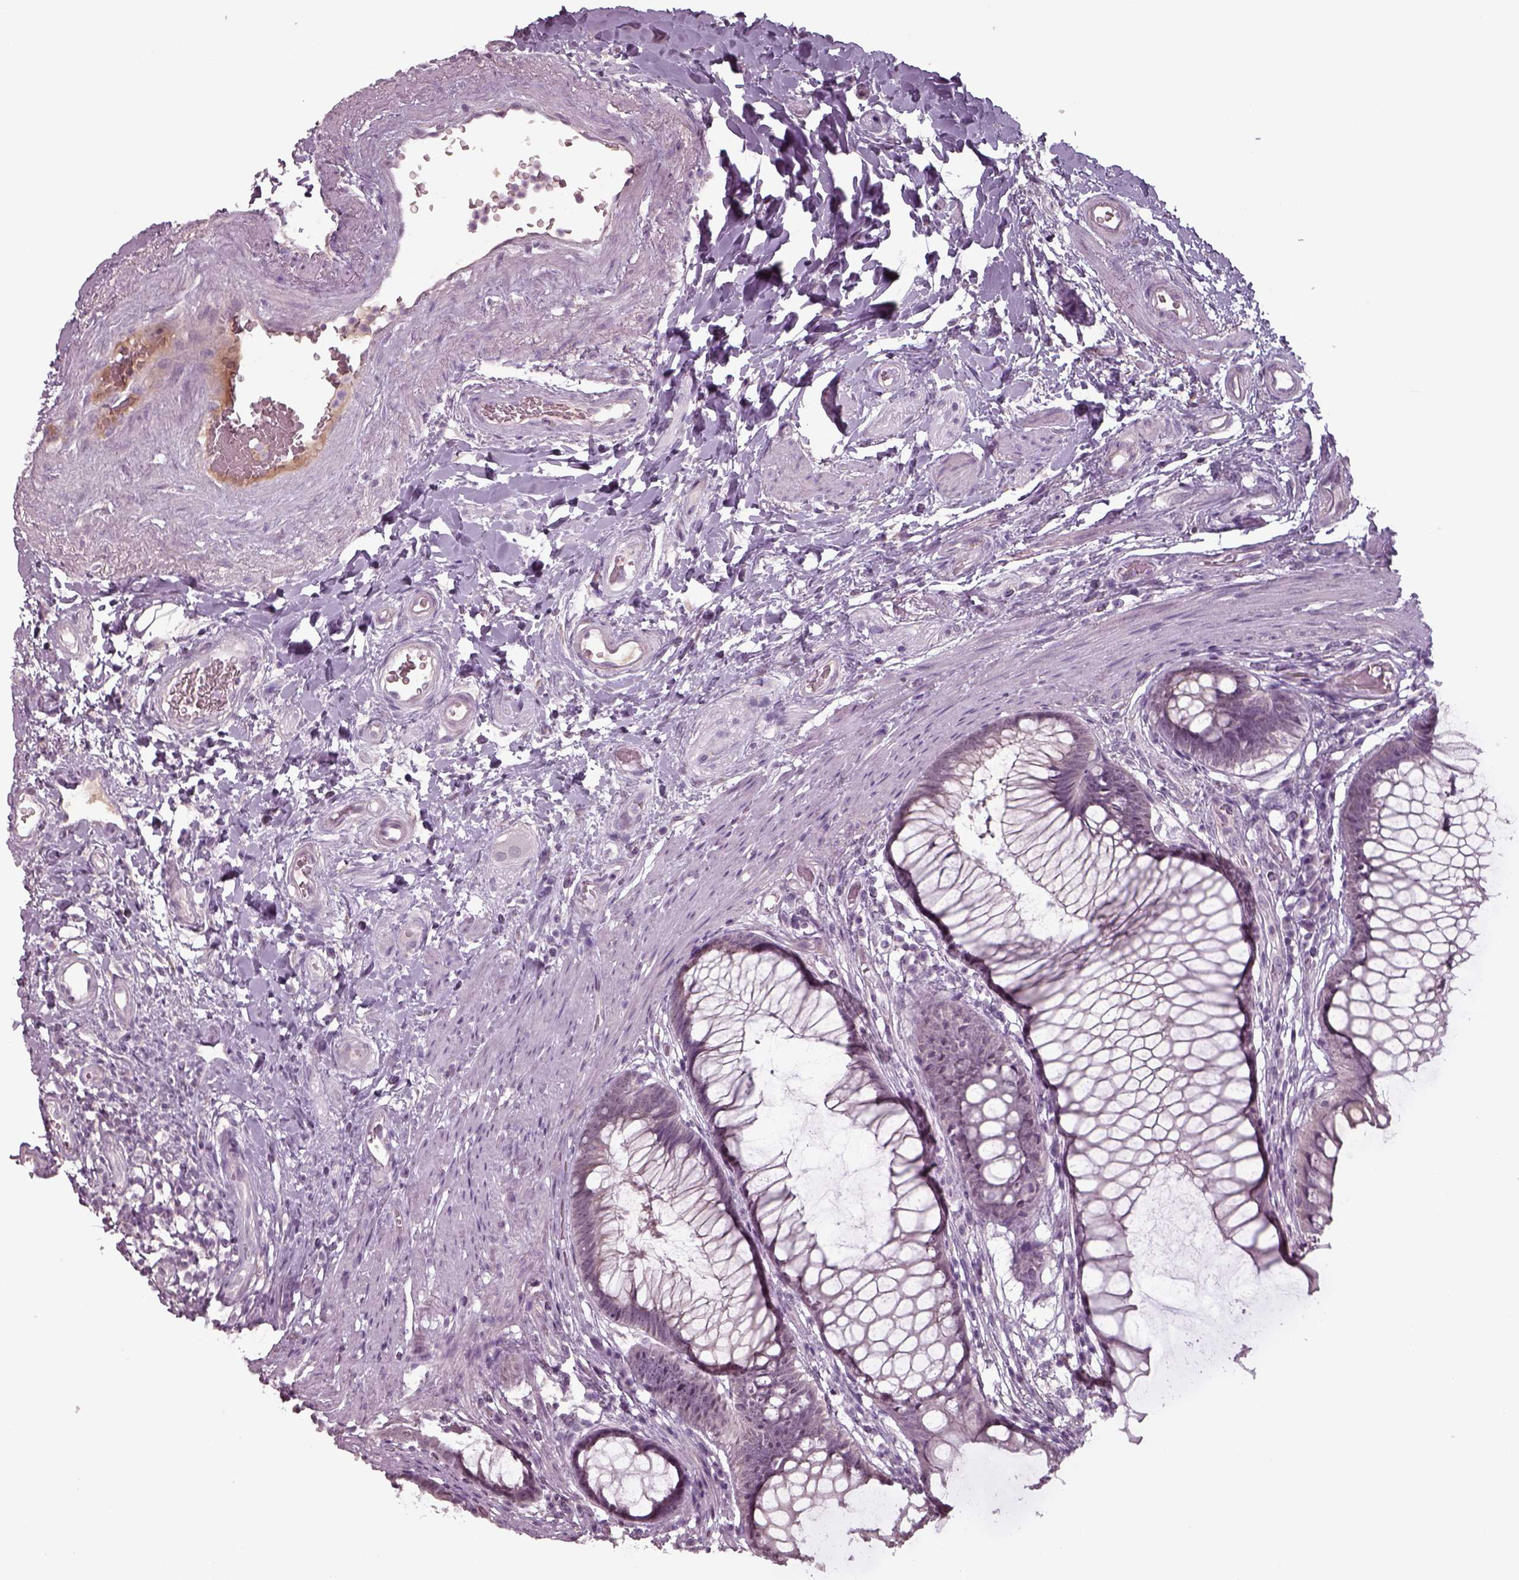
{"staining": {"intensity": "negative", "quantity": "none", "location": "none"}, "tissue": "rectum", "cell_type": "Glandular cells", "image_type": "normal", "snomed": [{"axis": "morphology", "description": "Normal tissue, NOS"}, {"axis": "topography", "description": "Smooth muscle"}, {"axis": "topography", "description": "Rectum"}], "caption": "An IHC photomicrograph of benign rectum is shown. There is no staining in glandular cells of rectum.", "gene": "SEPTIN14", "patient": {"sex": "male", "age": 53}}